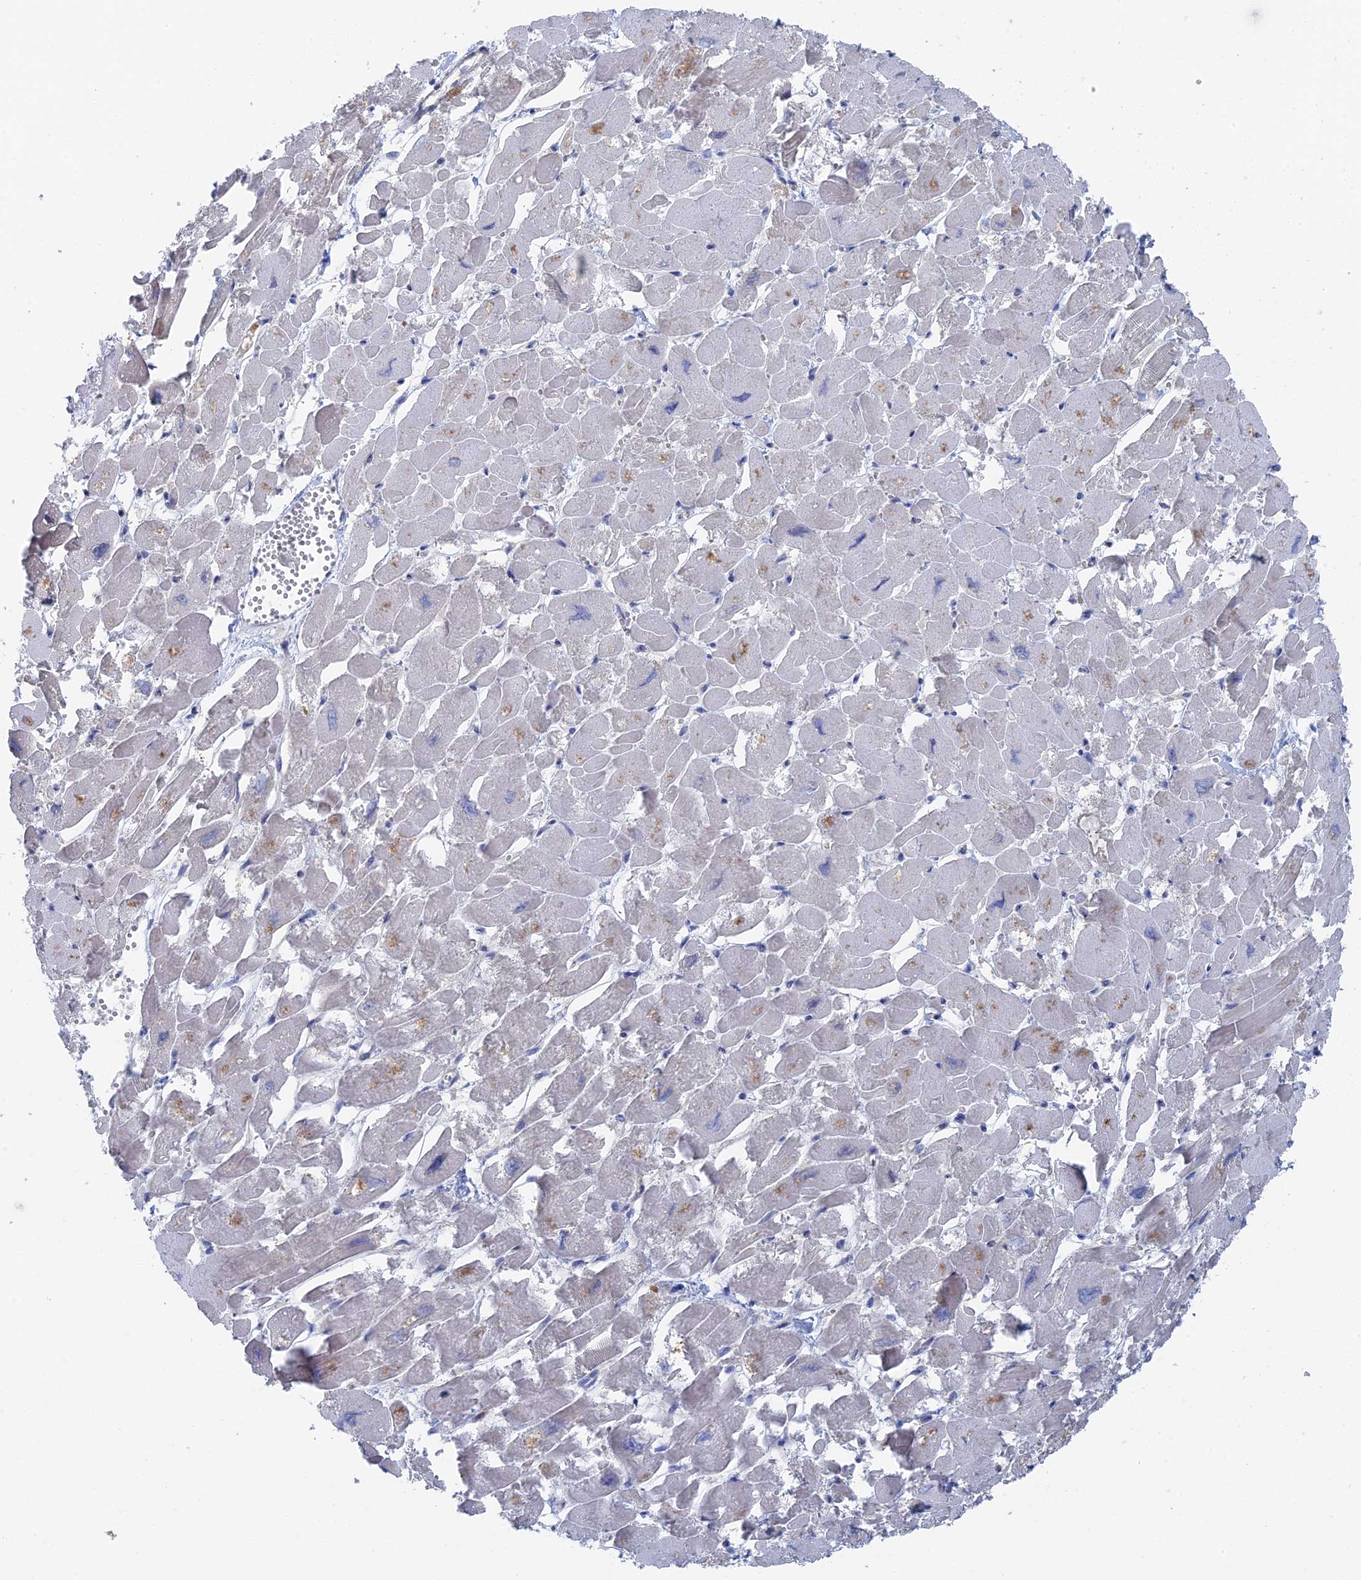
{"staining": {"intensity": "negative", "quantity": "none", "location": "none"}, "tissue": "heart muscle", "cell_type": "Cardiomyocytes", "image_type": "normal", "snomed": [{"axis": "morphology", "description": "Normal tissue, NOS"}, {"axis": "topography", "description": "Heart"}], "caption": "DAB immunohistochemical staining of benign heart muscle displays no significant staining in cardiomyocytes.", "gene": "IRGQ", "patient": {"sex": "male", "age": 54}}